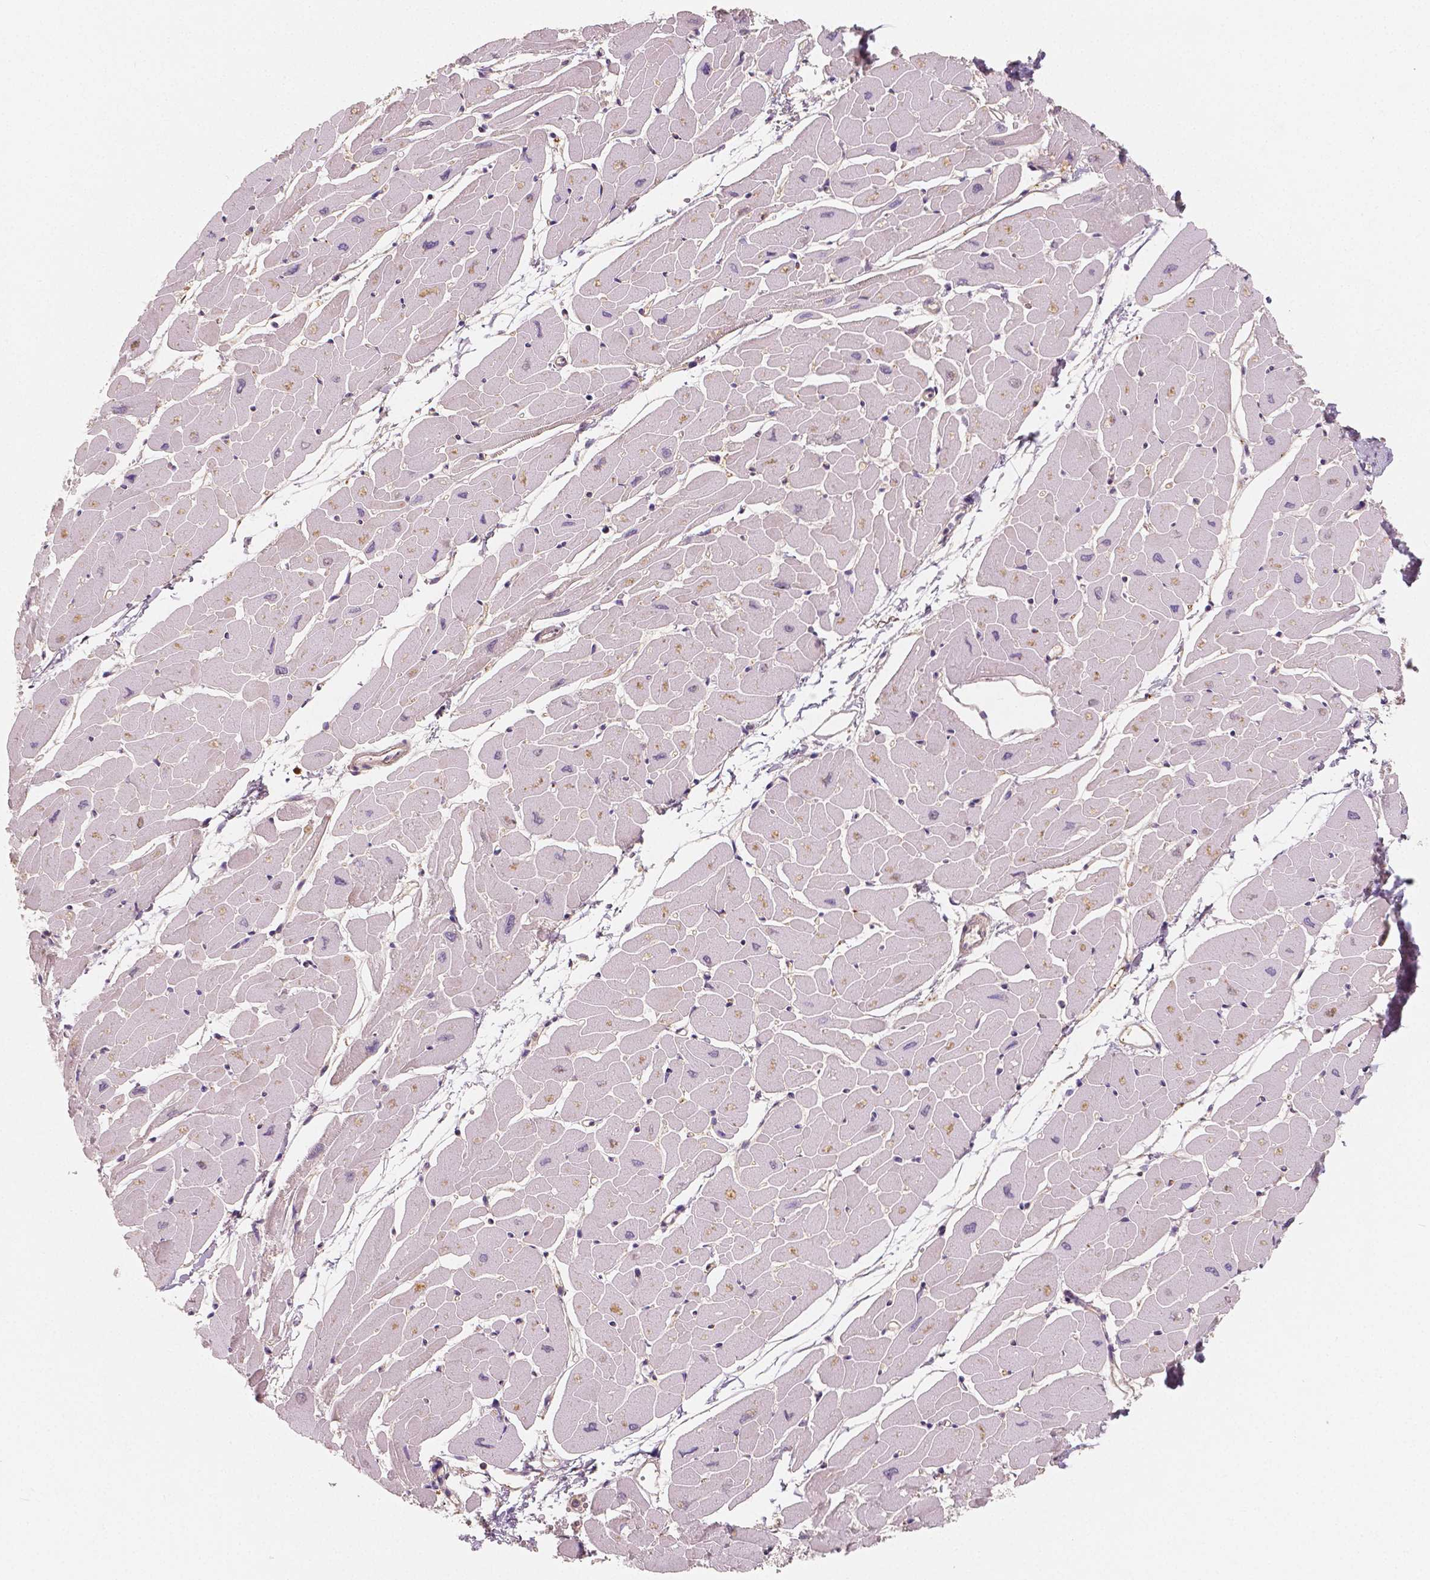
{"staining": {"intensity": "weak", "quantity": "<25%", "location": "cytoplasmic/membranous"}, "tissue": "heart muscle", "cell_type": "Cardiomyocytes", "image_type": "normal", "snomed": [{"axis": "morphology", "description": "Normal tissue, NOS"}, {"axis": "topography", "description": "Heart"}], "caption": "This is an immunohistochemistry photomicrograph of unremarkable human heart muscle. There is no positivity in cardiomyocytes.", "gene": "APOA4", "patient": {"sex": "male", "age": 57}}